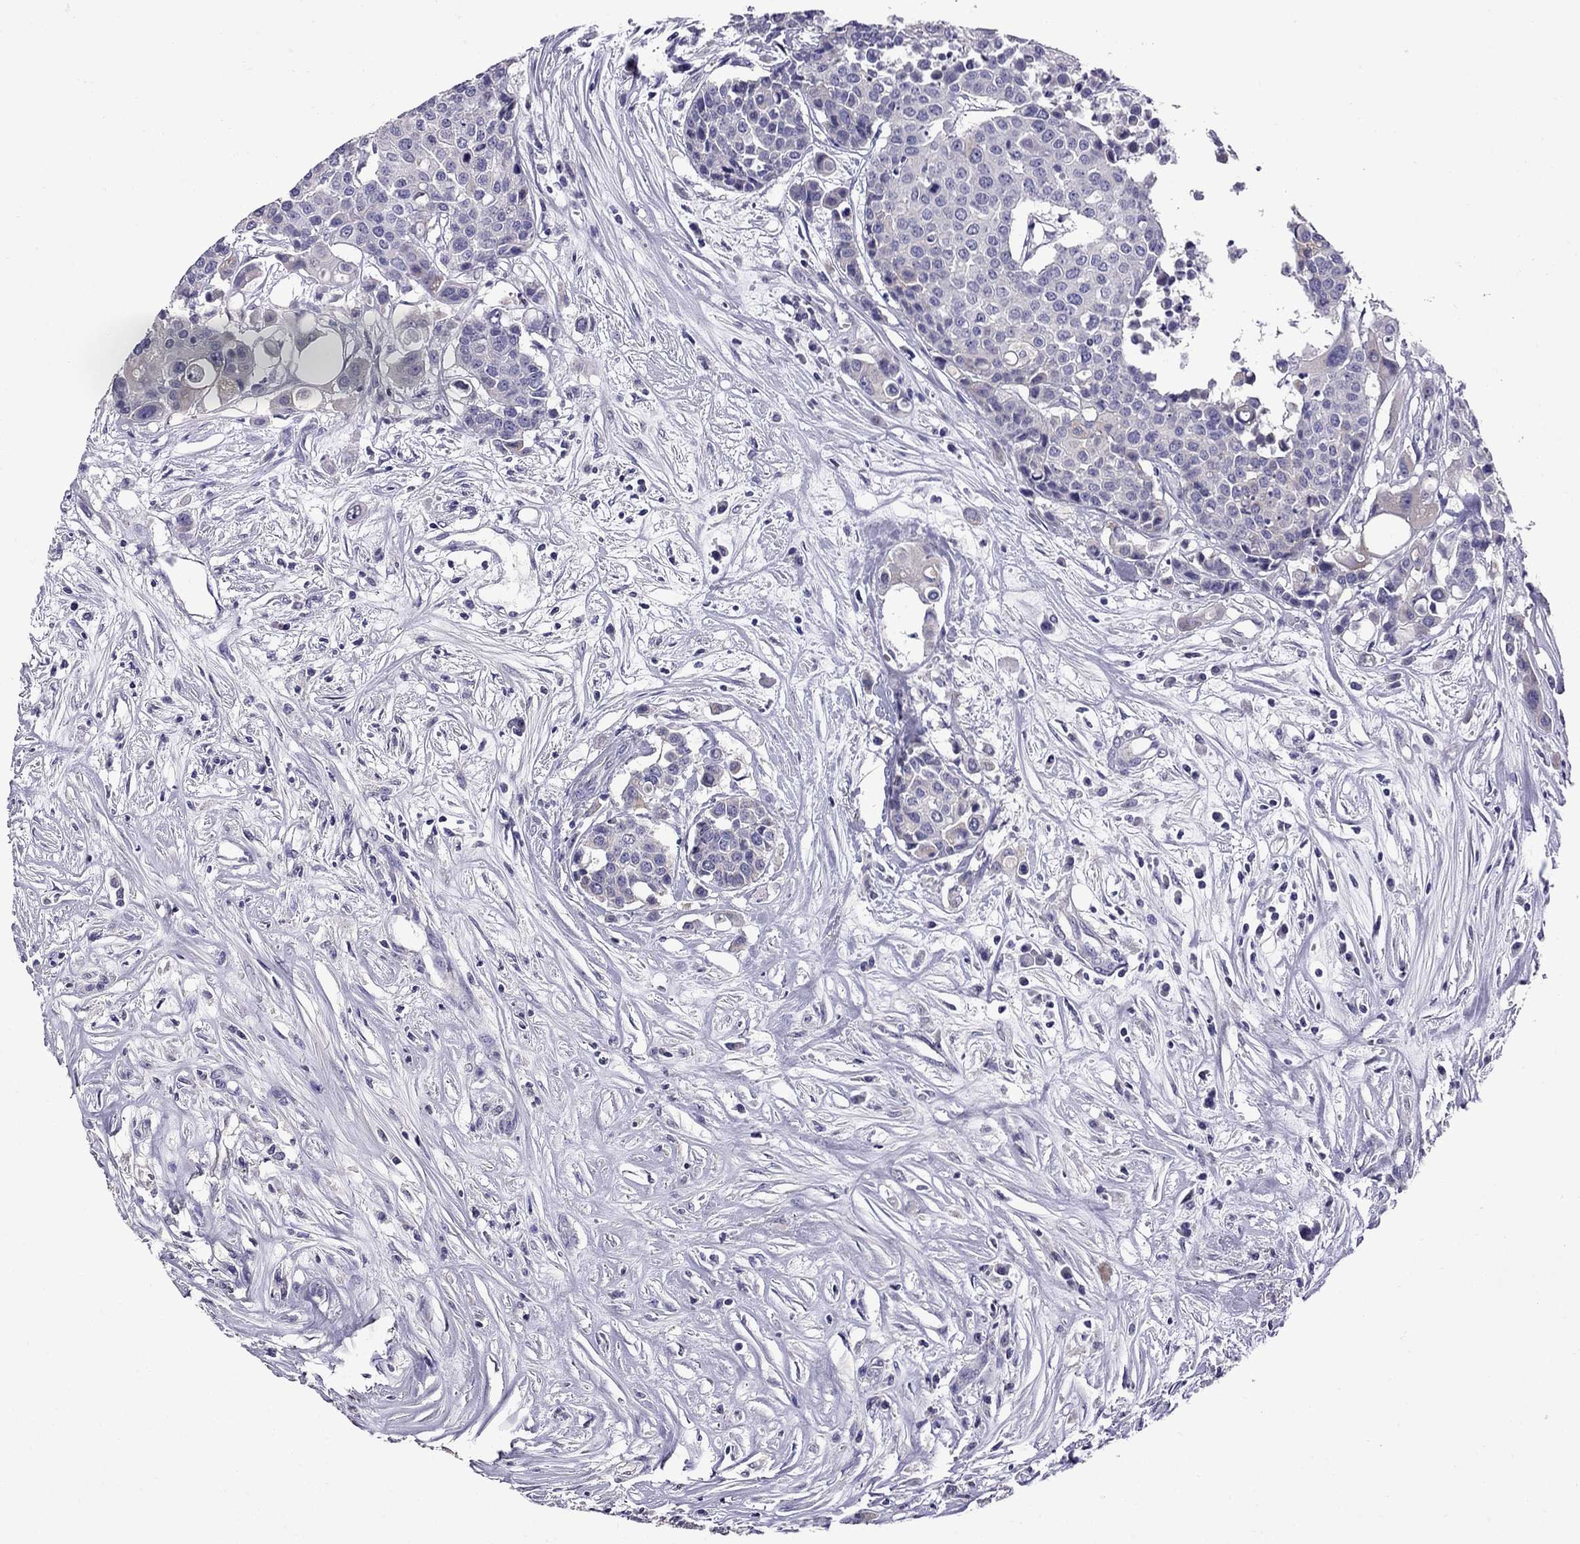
{"staining": {"intensity": "negative", "quantity": "none", "location": "none"}, "tissue": "carcinoid", "cell_type": "Tumor cells", "image_type": "cancer", "snomed": [{"axis": "morphology", "description": "Carcinoid, malignant, NOS"}, {"axis": "topography", "description": "Colon"}], "caption": "Malignant carcinoid was stained to show a protein in brown. There is no significant expression in tumor cells.", "gene": "OXCT2", "patient": {"sex": "male", "age": 81}}